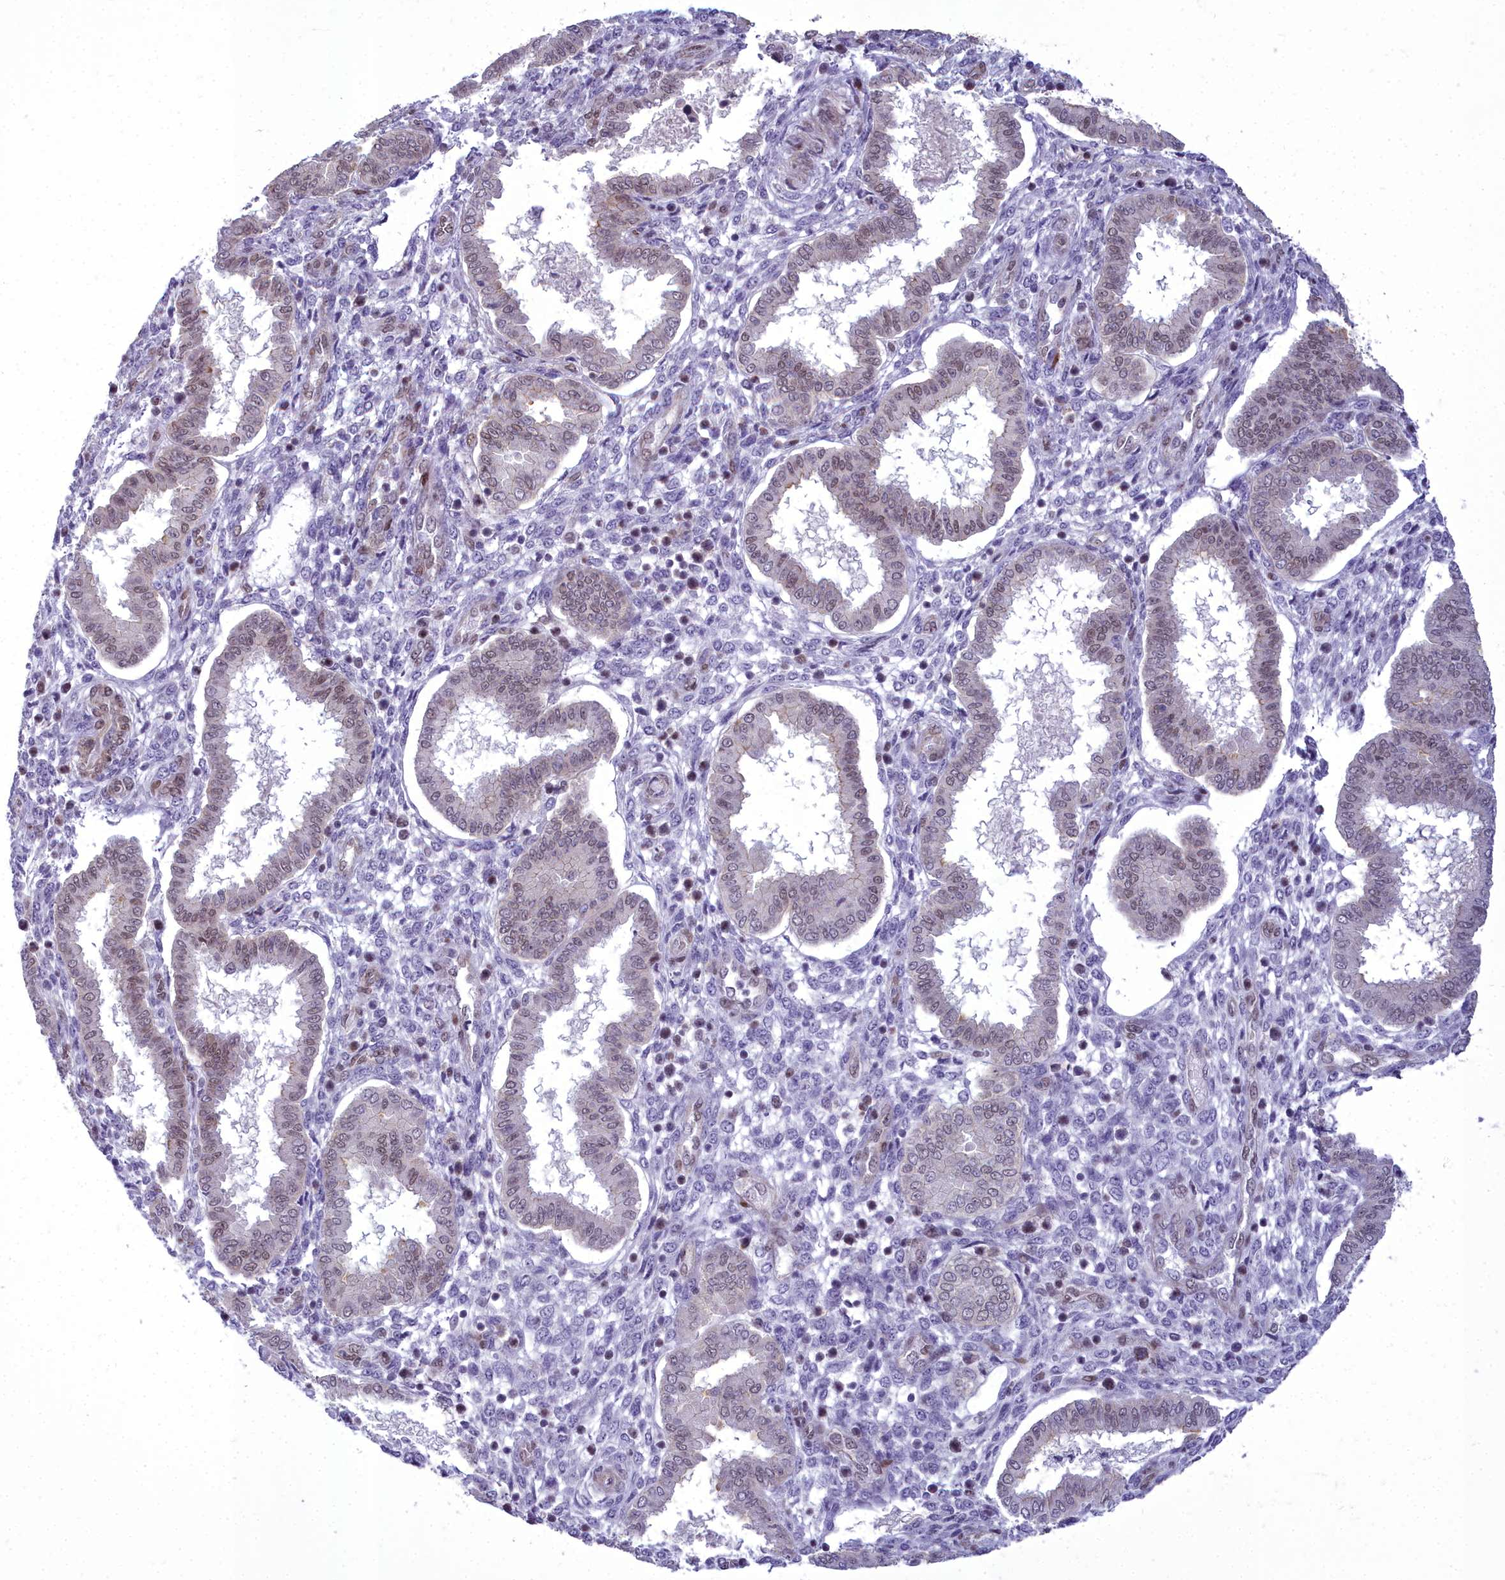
{"staining": {"intensity": "moderate", "quantity": "<25%", "location": "nuclear"}, "tissue": "endometrium", "cell_type": "Cells in endometrial stroma", "image_type": "normal", "snomed": [{"axis": "morphology", "description": "Normal tissue, NOS"}, {"axis": "topography", "description": "Endometrium"}], "caption": "Unremarkable endometrium demonstrates moderate nuclear positivity in approximately <25% of cells in endometrial stroma, visualized by immunohistochemistry. (brown staining indicates protein expression, while blue staining denotes nuclei).", "gene": "CEACAM19", "patient": {"sex": "female", "age": 24}}